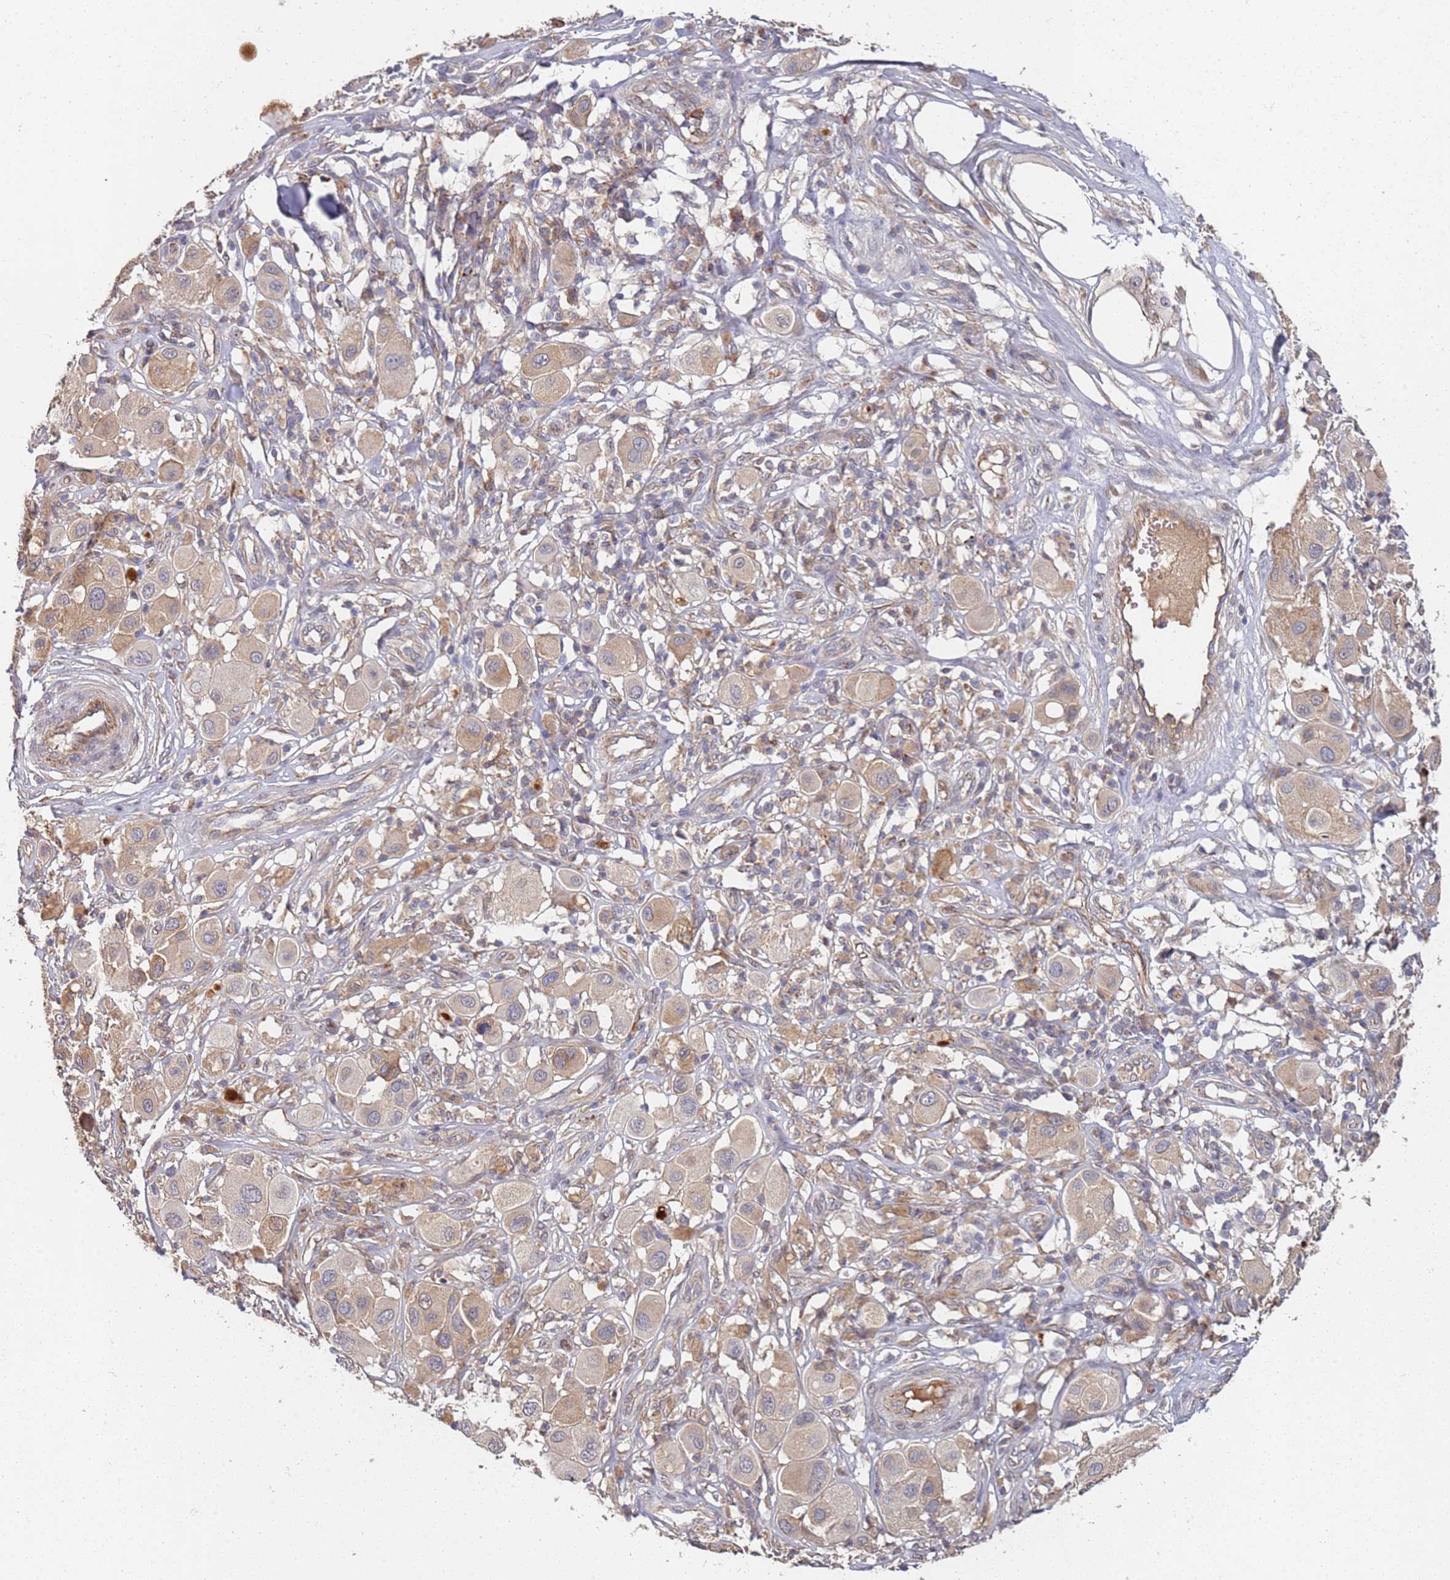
{"staining": {"intensity": "weak", "quantity": ">75%", "location": "cytoplasmic/membranous"}, "tissue": "melanoma", "cell_type": "Tumor cells", "image_type": "cancer", "snomed": [{"axis": "morphology", "description": "Malignant melanoma, Metastatic site"}, {"axis": "topography", "description": "Skin"}], "caption": "Immunohistochemistry (IHC) of human melanoma exhibits low levels of weak cytoplasmic/membranous positivity in about >75% of tumor cells. (IHC, brightfield microscopy, high magnification).", "gene": "ABCB6", "patient": {"sex": "male", "age": 41}}